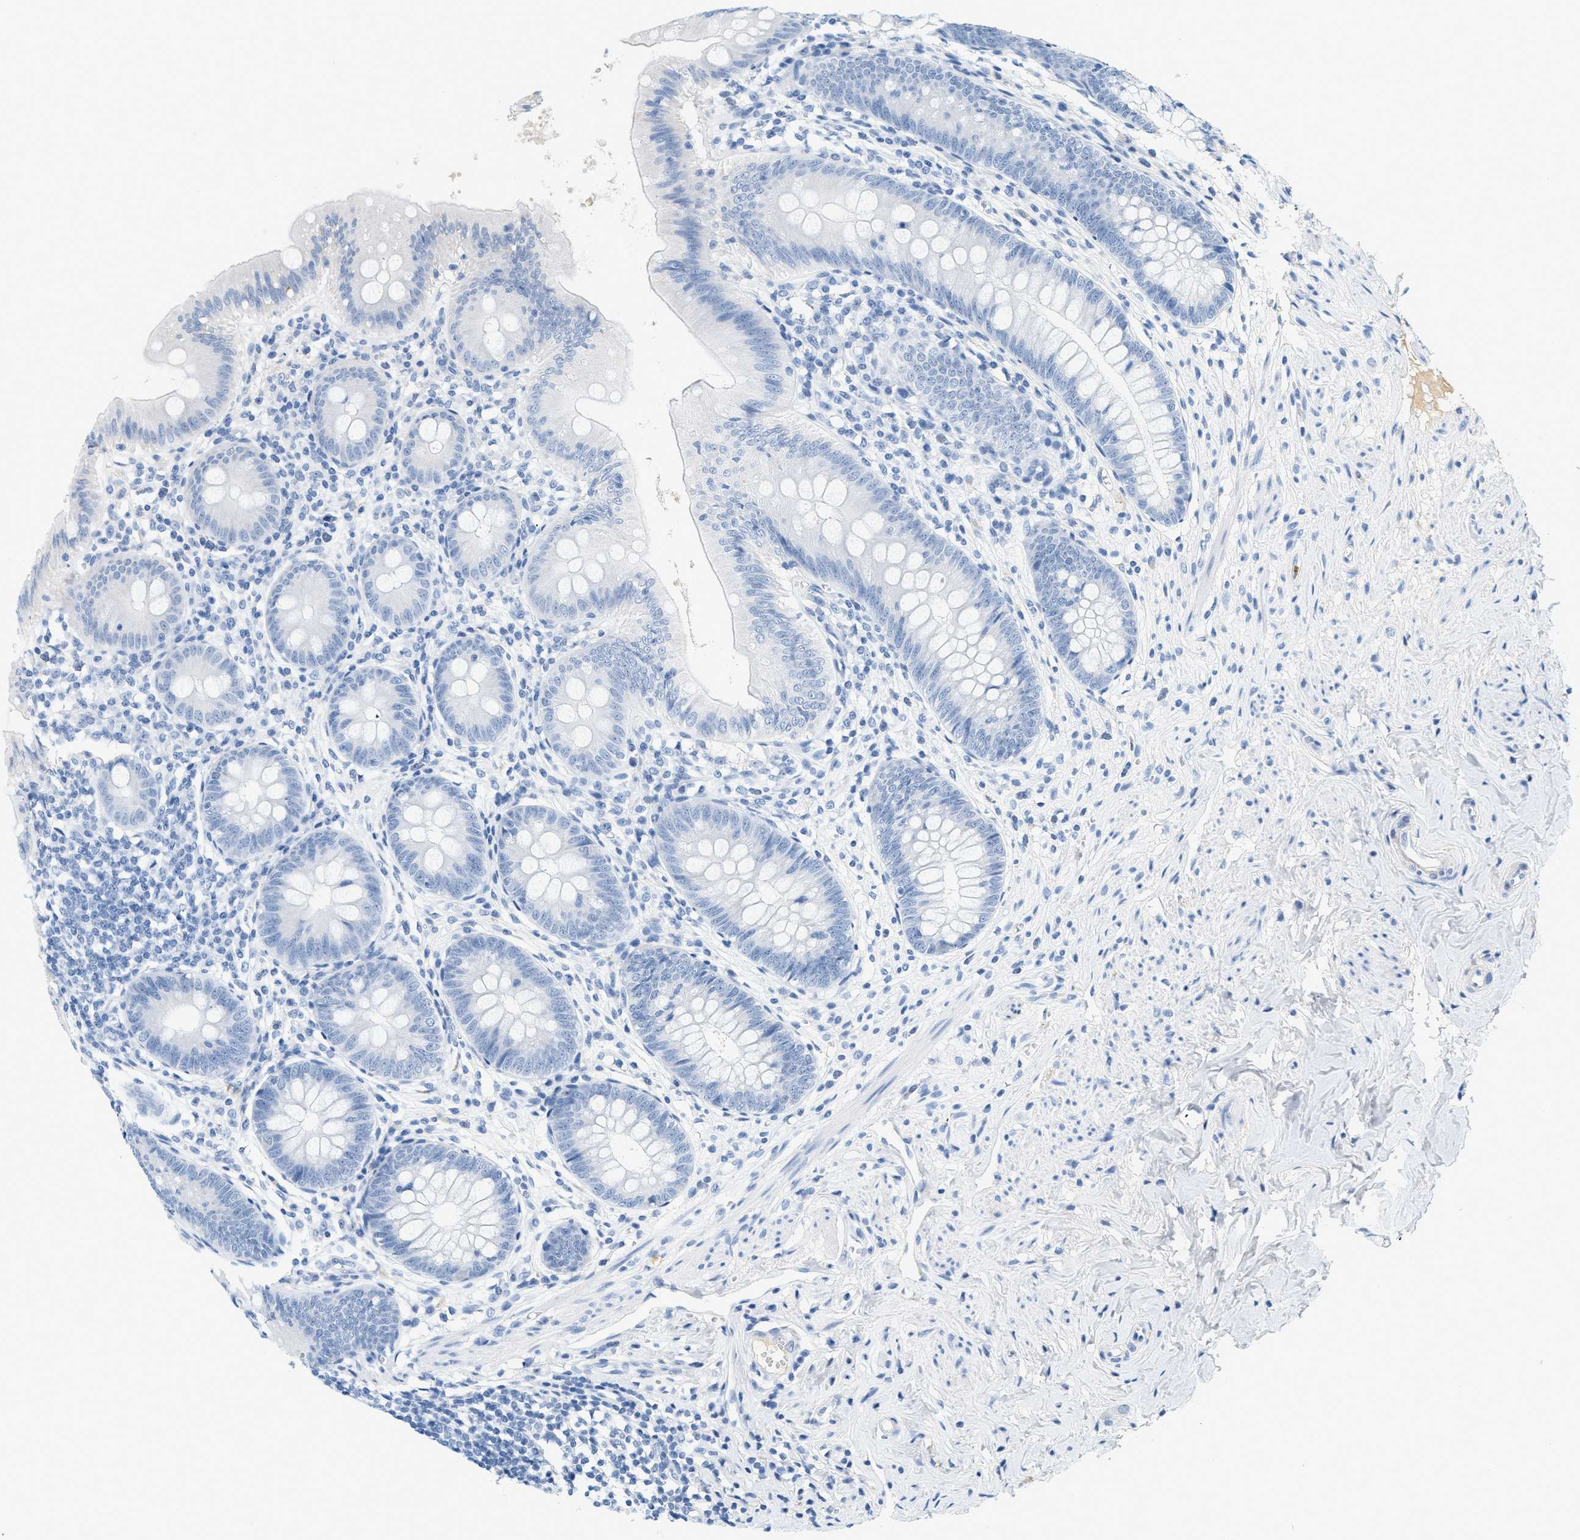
{"staining": {"intensity": "negative", "quantity": "none", "location": "none"}, "tissue": "appendix", "cell_type": "Glandular cells", "image_type": "normal", "snomed": [{"axis": "morphology", "description": "Normal tissue, NOS"}, {"axis": "topography", "description": "Appendix"}], "caption": "A high-resolution micrograph shows immunohistochemistry staining of benign appendix, which exhibits no significant staining in glandular cells.", "gene": "LCN2", "patient": {"sex": "male", "age": 56}}